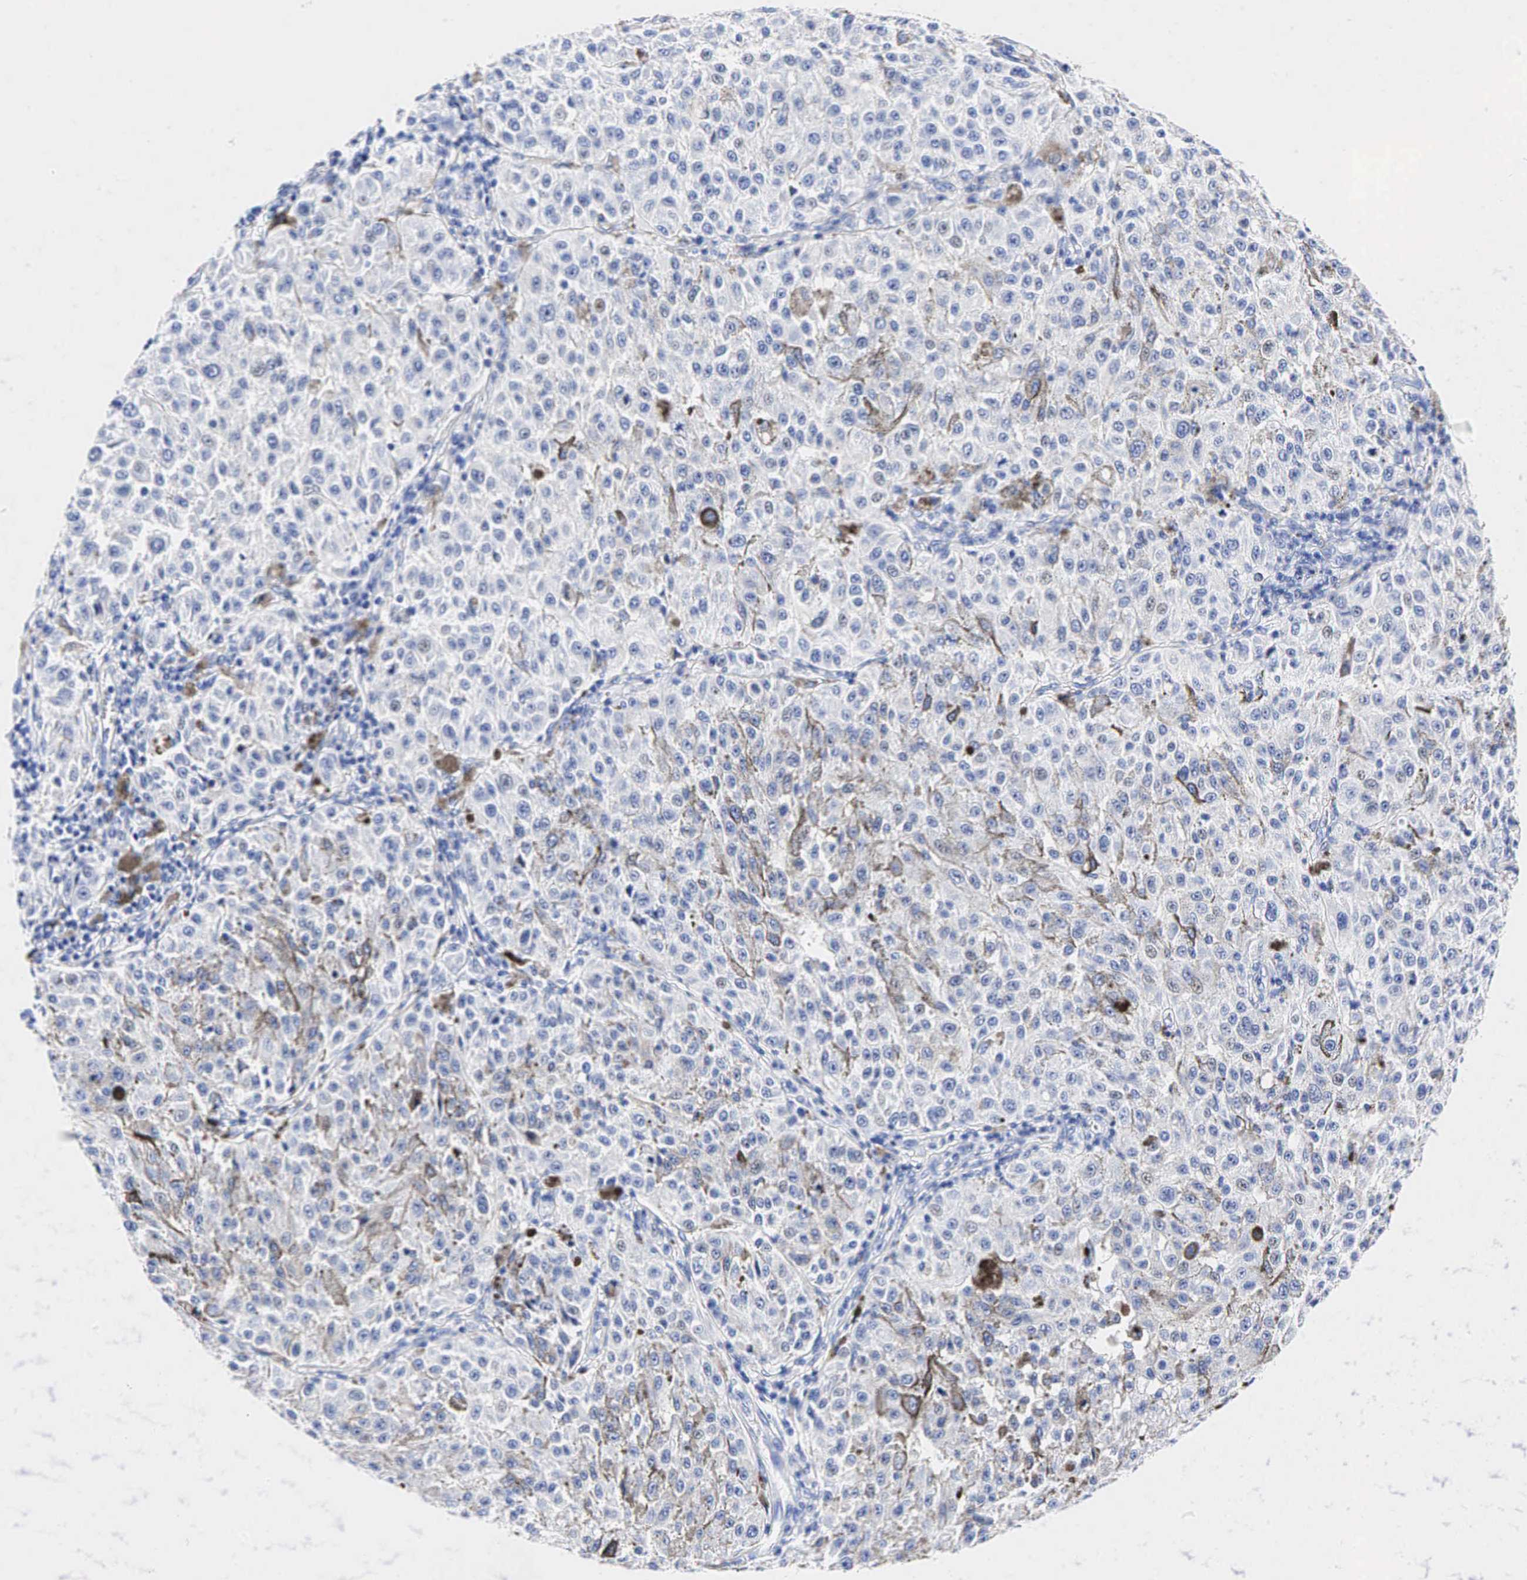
{"staining": {"intensity": "negative", "quantity": "none", "location": "none"}, "tissue": "melanoma", "cell_type": "Tumor cells", "image_type": "cancer", "snomed": [{"axis": "morphology", "description": "Malignant melanoma, NOS"}, {"axis": "topography", "description": "Skin"}], "caption": "This is an immunohistochemistry (IHC) image of human malignant melanoma. There is no expression in tumor cells.", "gene": "ESR1", "patient": {"sex": "female", "age": 64}}